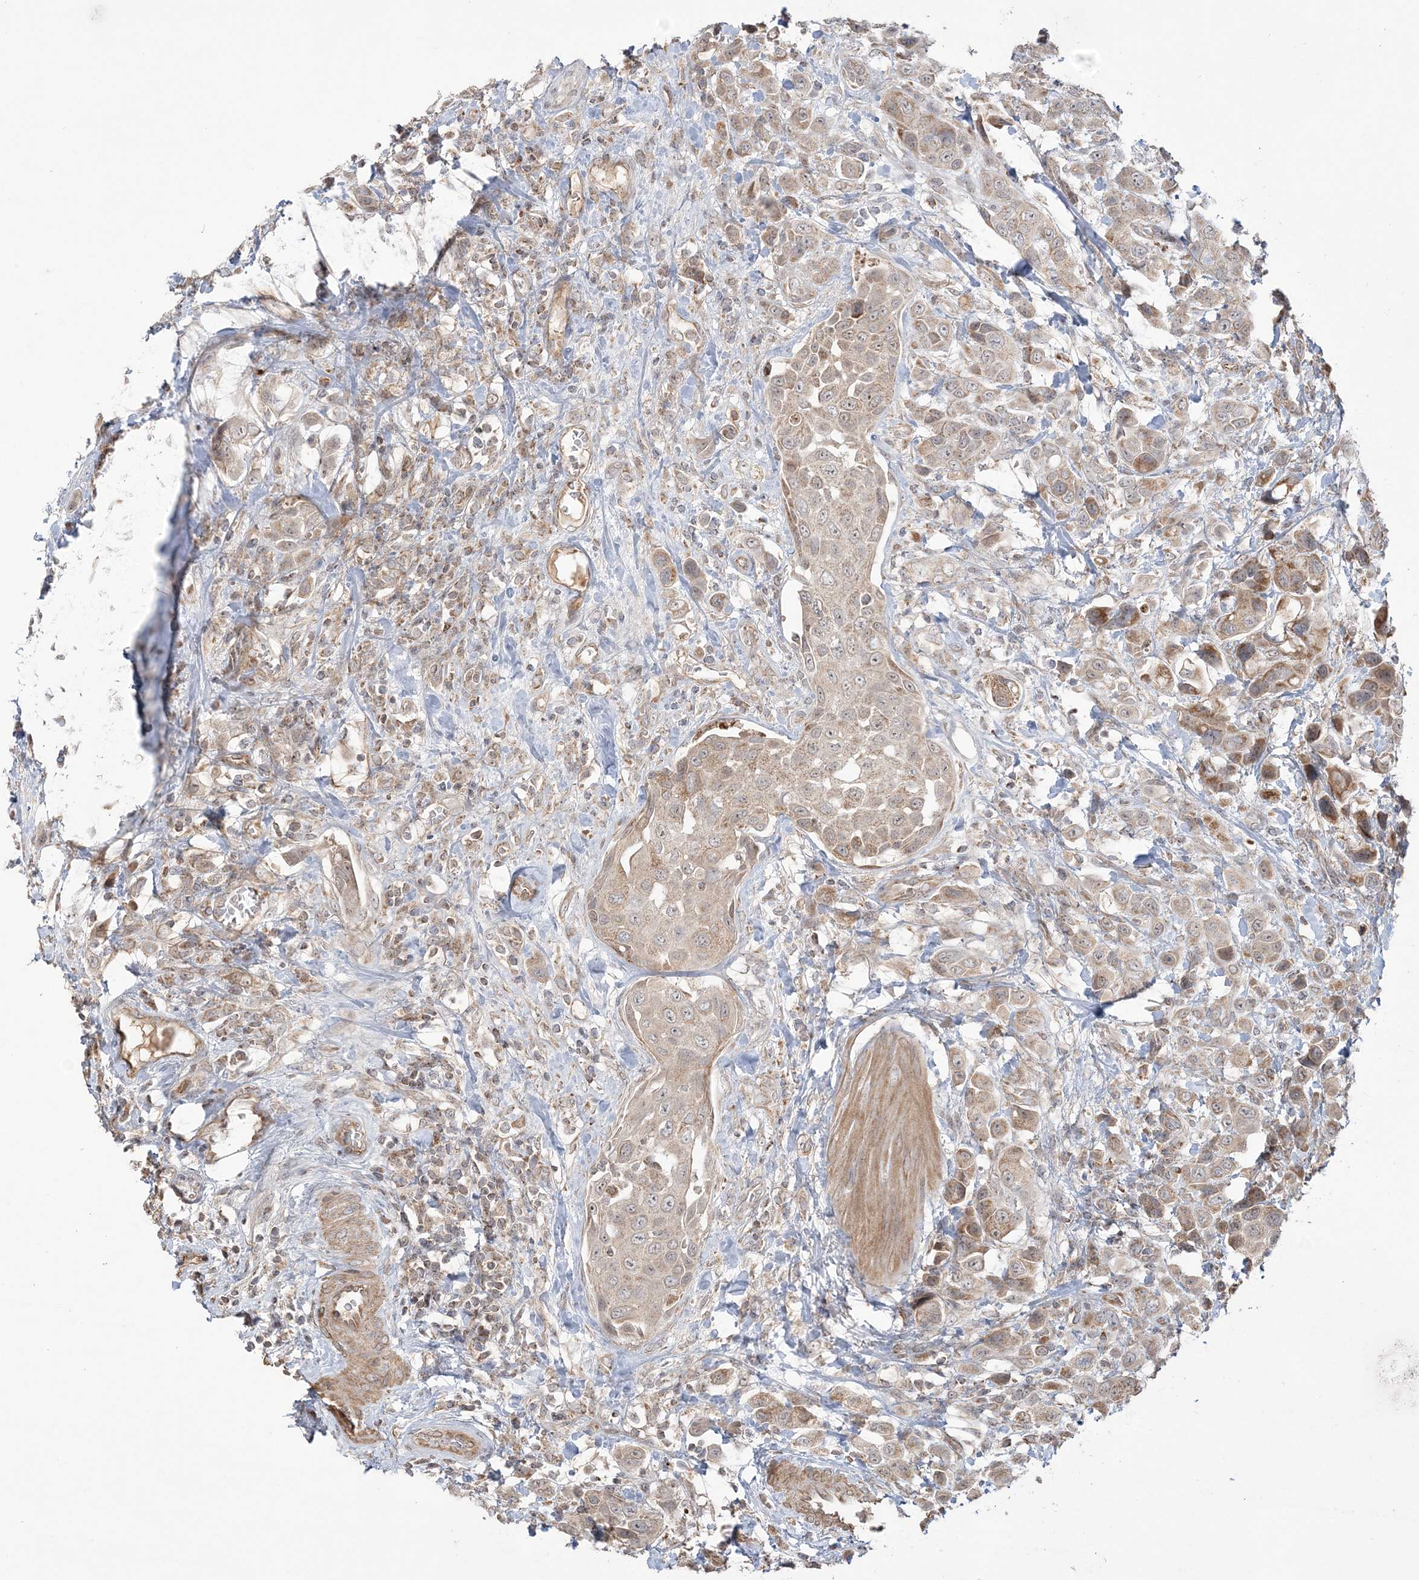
{"staining": {"intensity": "weak", "quantity": ">75%", "location": "cytoplasmic/membranous"}, "tissue": "urothelial cancer", "cell_type": "Tumor cells", "image_type": "cancer", "snomed": [{"axis": "morphology", "description": "Urothelial carcinoma, High grade"}, {"axis": "topography", "description": "Urinary bladder"}], "caption": "This photomicrograph shows immunohistochemistry staining of human urothelial carcinoma (high-grade), with low weak cytoplasmic/membranous positivity in about >75% of tumor cells.", "gene": "SCLT1", "patient": {"sex": "male", "age": 50}}